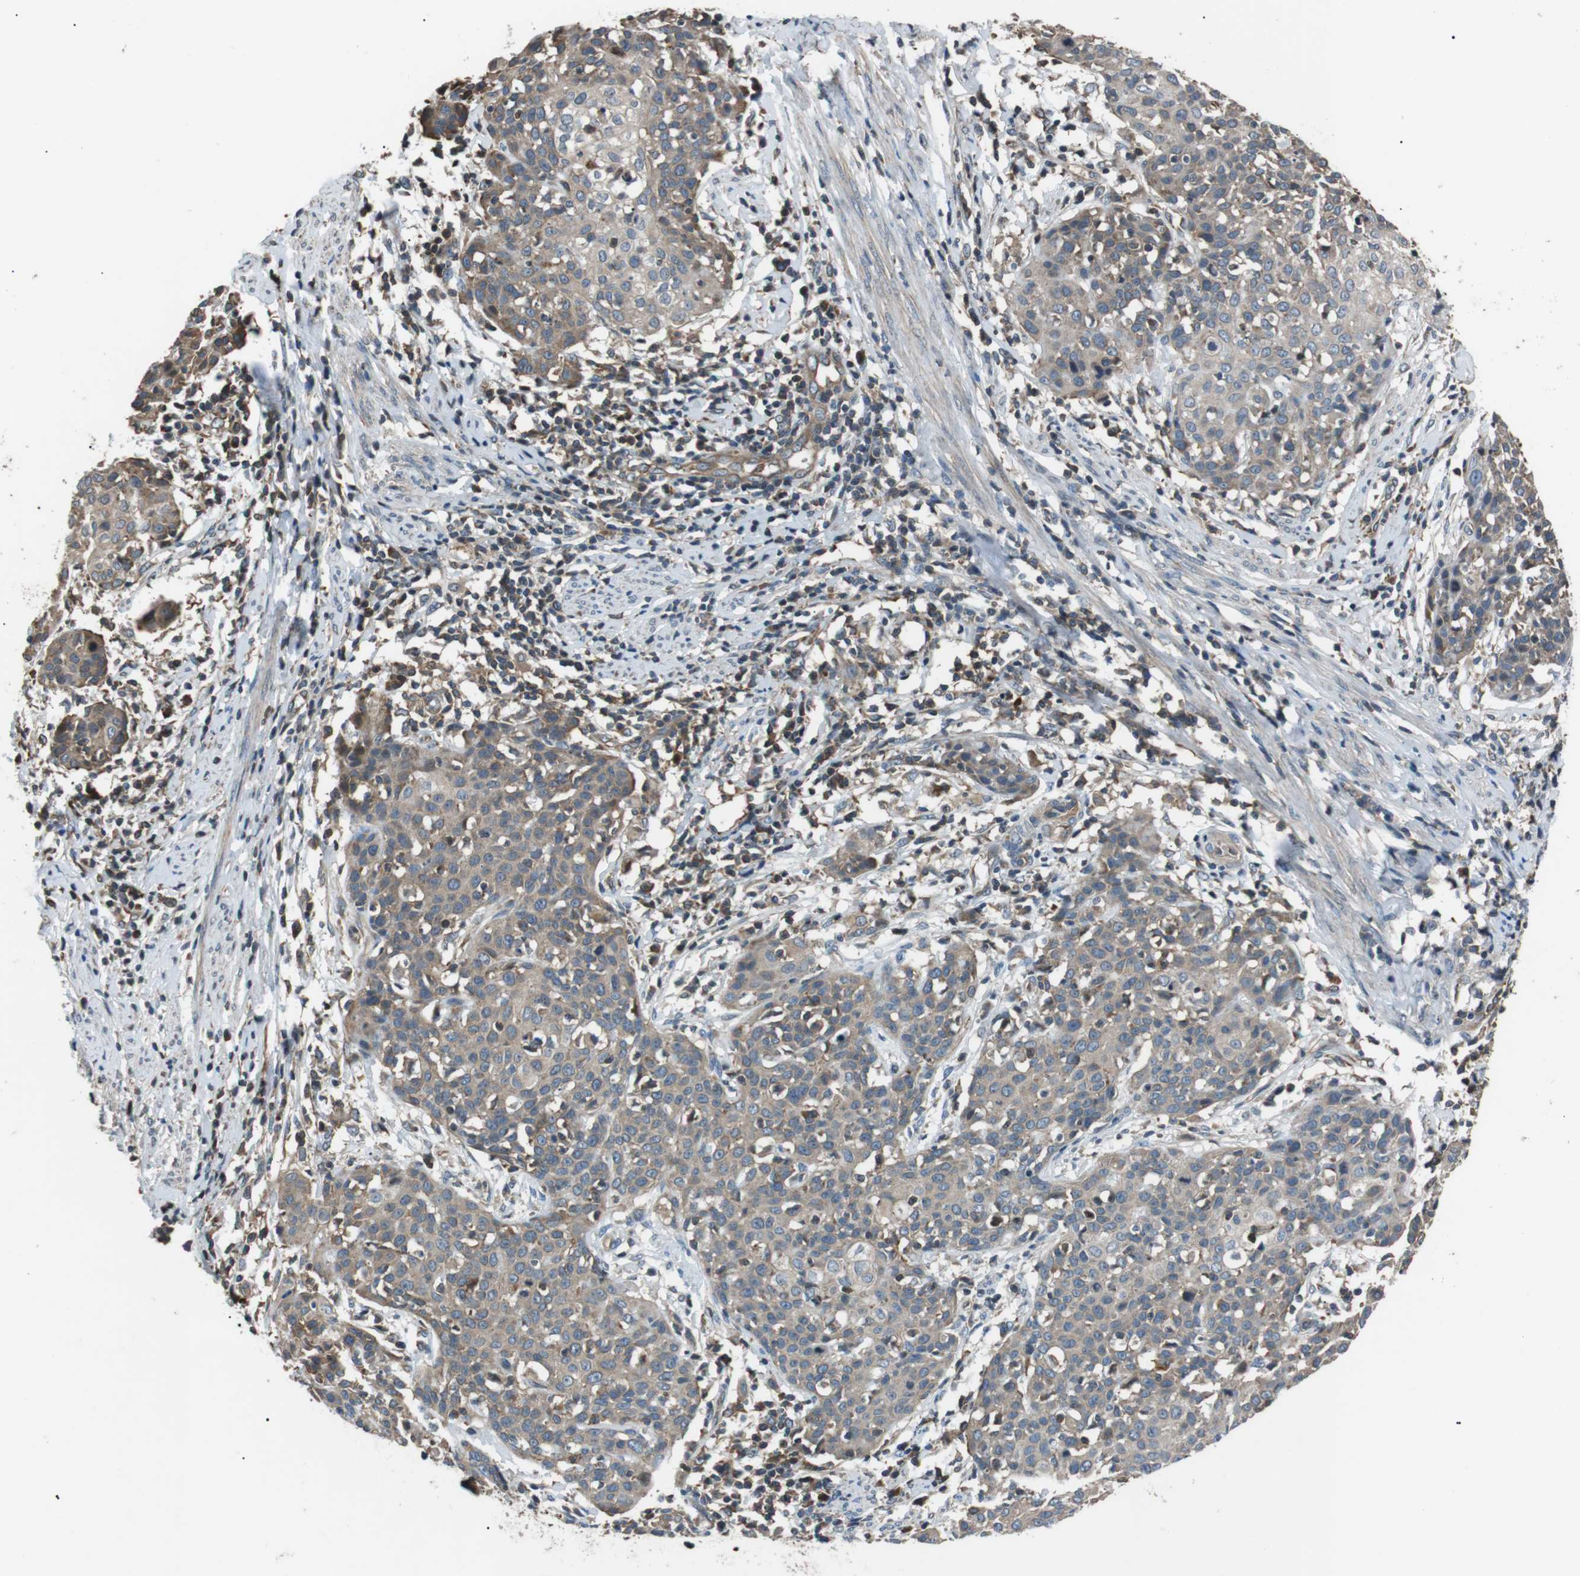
{"staining": {"intensity": "weak", "quantity": ">75%", "location": "cytoplasmic/membranous"}, "tissue": "cervical cancer", "cell_type": "Tumor cells", "image_type": "cancer", "snomed": [{"axis": "morphology", "description": "Squamous cell carcinoma, NOS"}, {"axis": "topography", "description": "Cervix"}], "caption": "Weak cytoplasmic/membranous protein expression is appreciated in approximately >75% of tumor cells in squamous cell carcinoma (cervical).", "gene": "GPR161", "patient": {"sex": "female", "age": 38}}